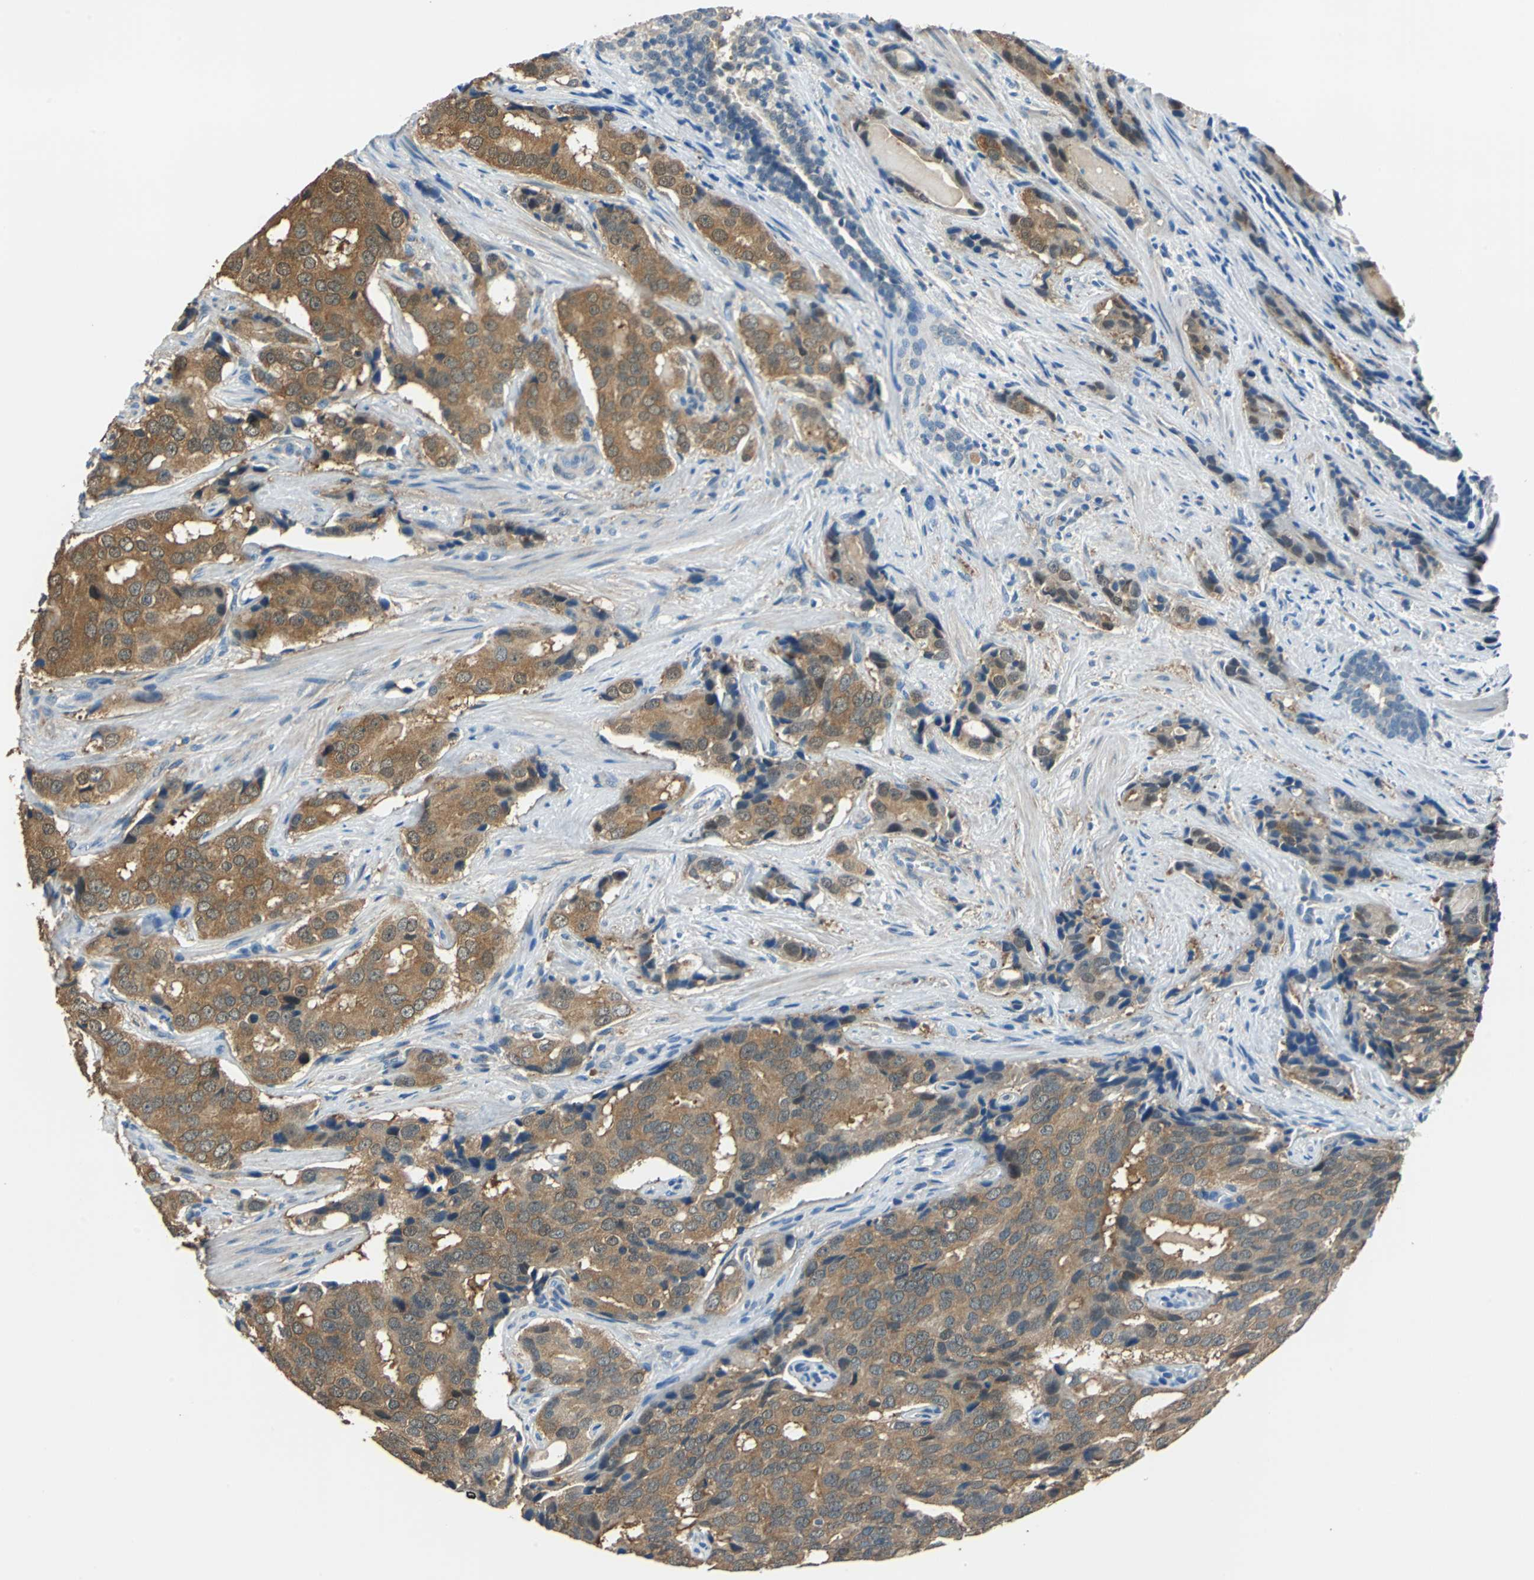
{"staining": {"intensity": "moderate", "quantity": ">75%", "location": "cytoplasmic/membranous,nuclear"}, "tissue": "prostate cancer", "cell_type": "Tumor cells", "image_type": "cancer", "snomed": [{"axis": "morphology", "description": "Adenocarcinoma, High grade"}, {"axis": "topography", "description": "Prostate"}], "caption": "Adenocarcinoma (high-grade) (prostate) was stained to show a protein in brown. There is medium levels of moderate cytoplasmic/membranous and nuclear expression in about >75% of tumor cells.", "gene": "FKBP4", "patient": {"sex": "male", "age": 58}}